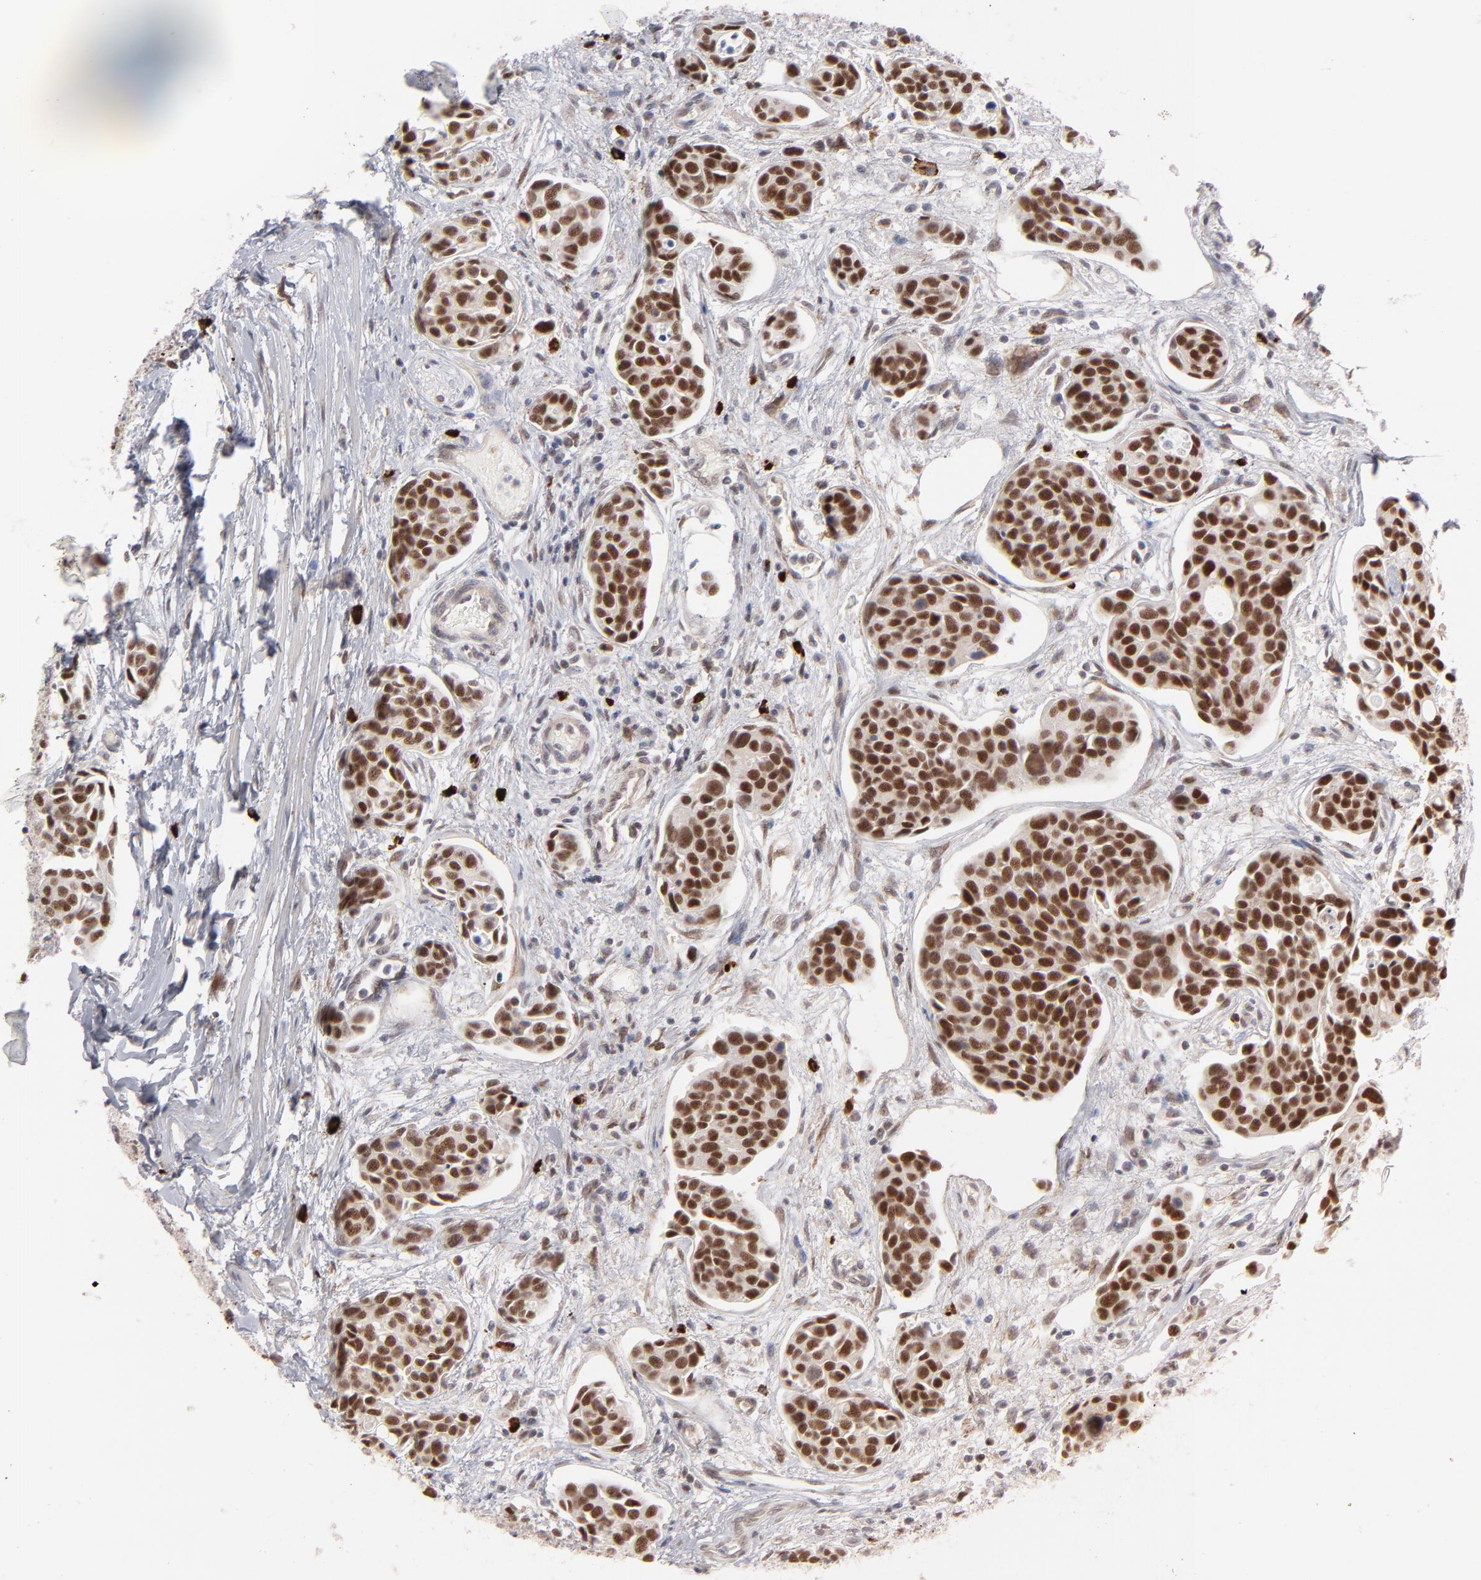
{"staining": {"intensity": "strong", "quantity": ">75%", "location": "cytoplasmic/membranous,nuclear"}, "tissue": "urothelial cancer", "cell_type": "Tumor cells", "image_type": "cancer", "snomed": [{"axis": "morphology", "description": "Urothelial carcinoma, High grade"}, {"axis": "topography", "description": "Urinary bladder"}], "caption": "A brown stain shows strong cytoplasmic/membranous and nuclear staining of a protein in urothelial carcinoma (high-grade) tumor cells.", "gene": "NBN", "patient": {"sex": "male", "age": 78}}